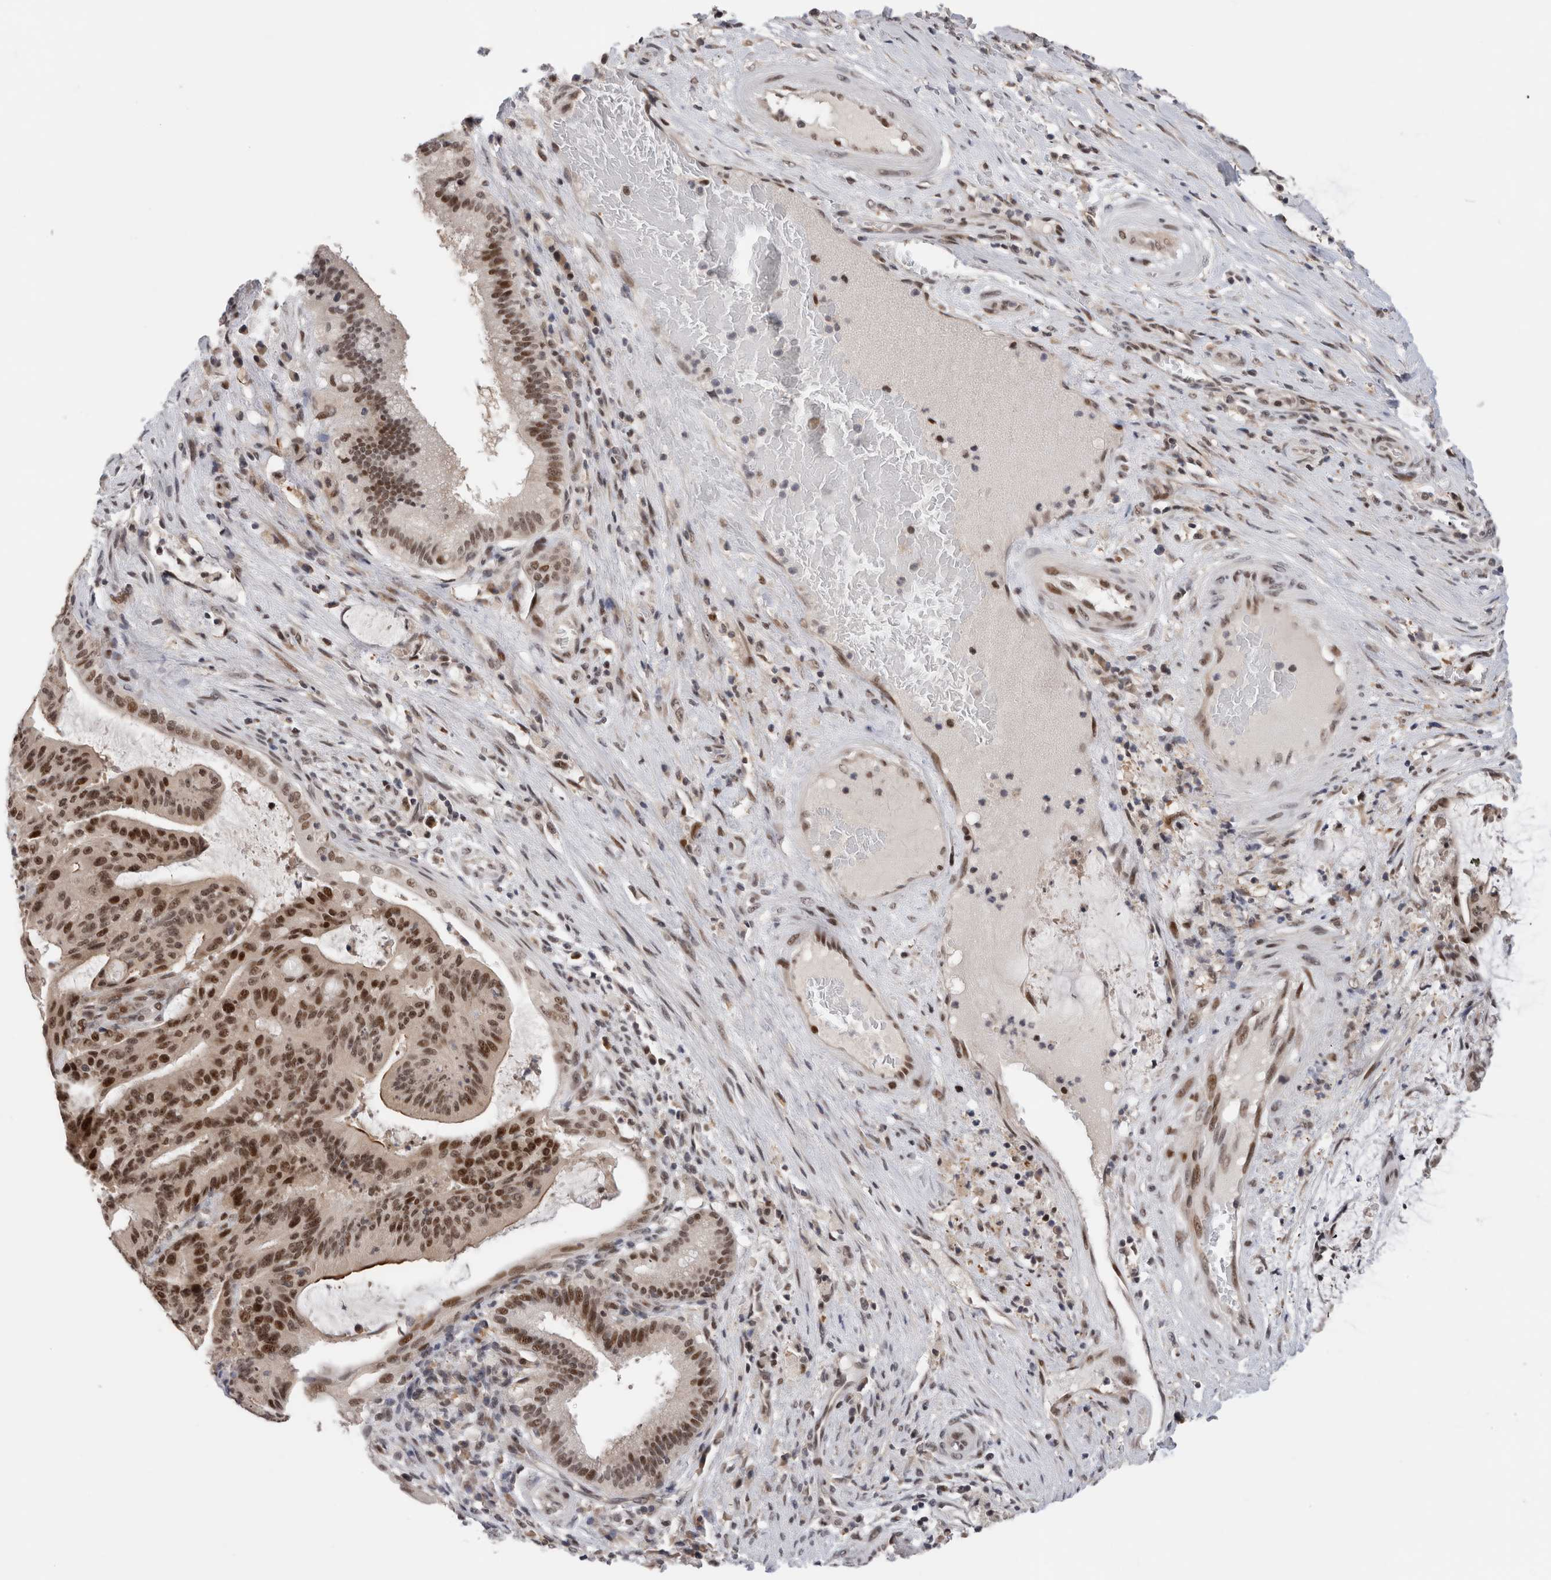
{"staining": {"intensity": "strong", "quantity": ">75%", "location": "nuclear"}, "tissue": "liver cancer", "cell_type": "Tumor cells", "image_type": "cancer", "snomed": [{"axis": "morphology", "description": "Normal tissue, NOS"}, {"axis": "morphology", "description": "Cholangiocarcinoma"}, {"axis": "topography", "description": "Liver"}, {"axis": "topography", "description": "Peripheral nerve tissue"}], "caption": "Liver cancer stained with a protein marker demonstrates strong staining in tumor cells.", "gene": "ZNF521", "patient": {"sex": "female", "age": 73}}